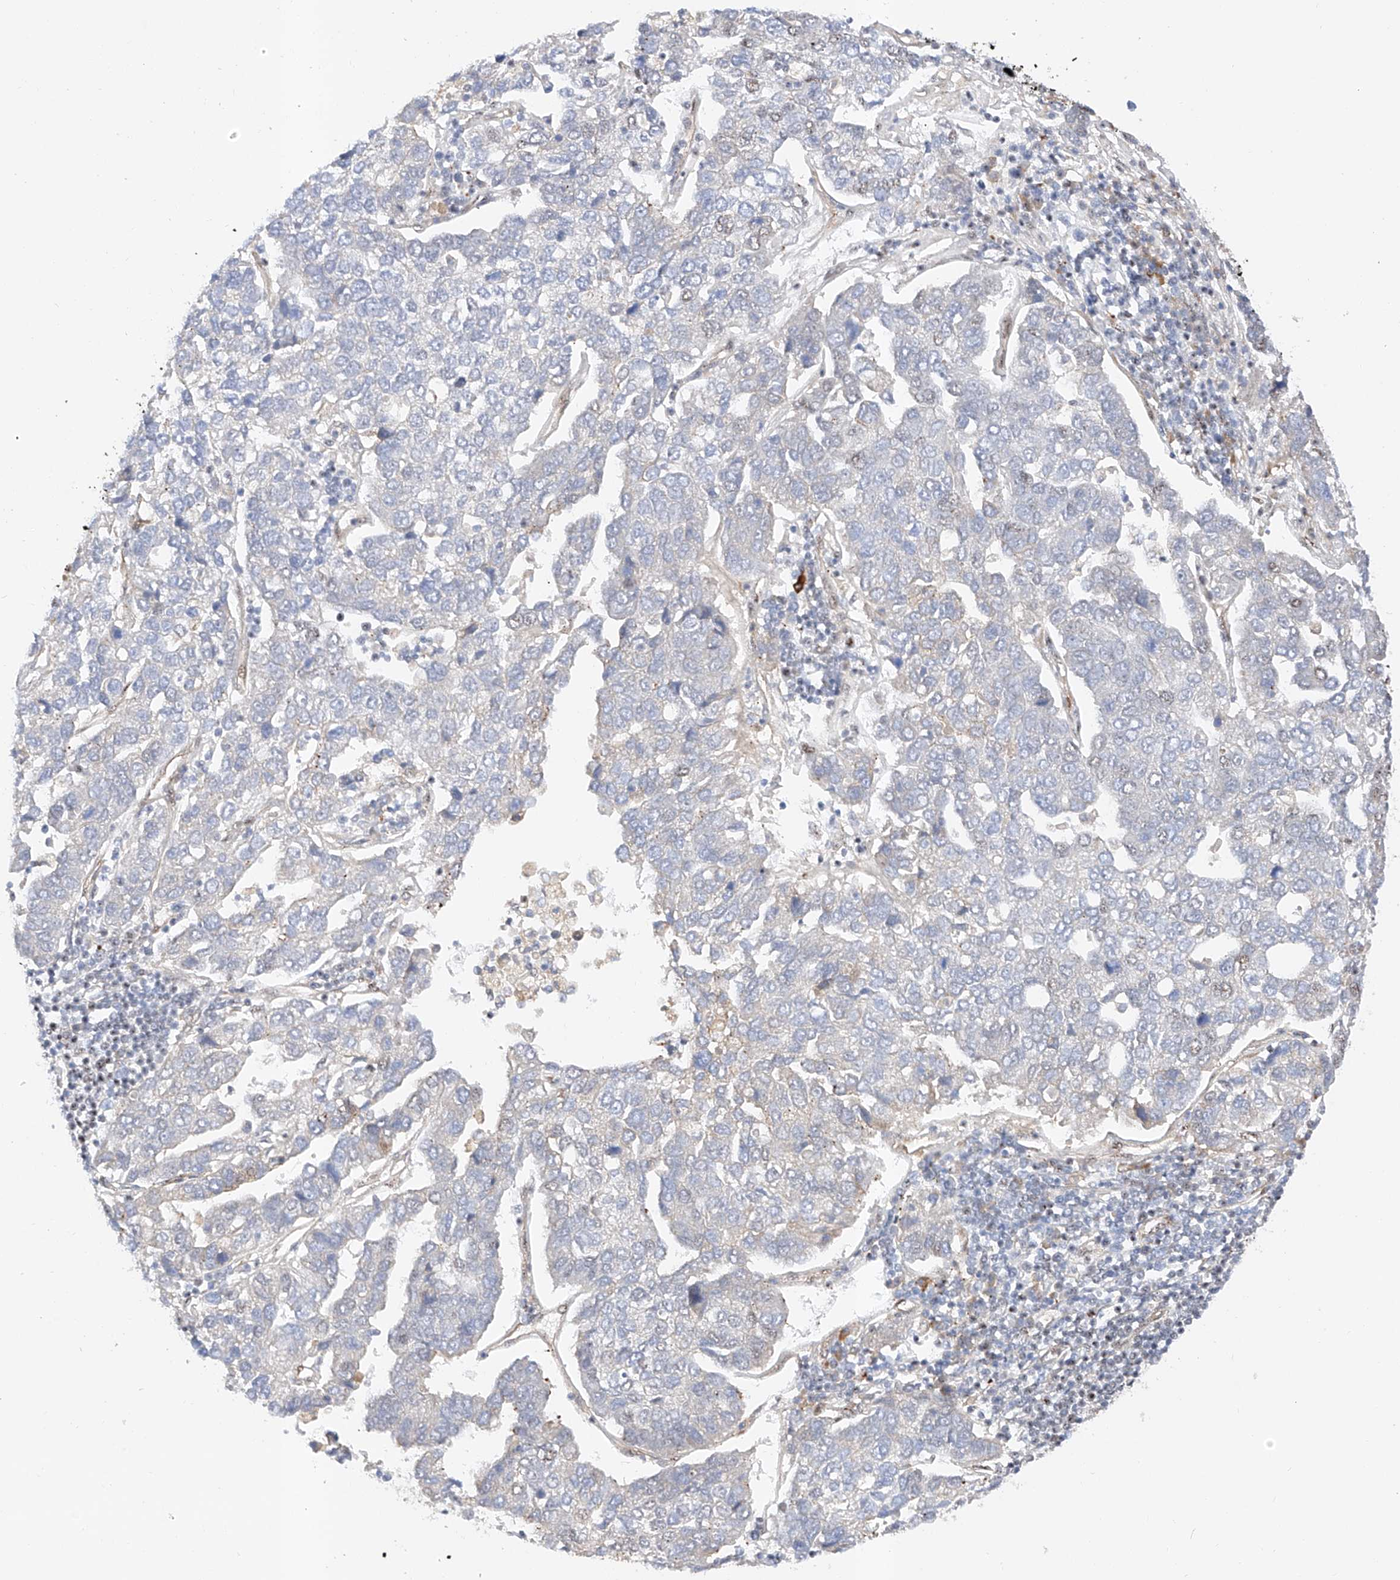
{"staining": {"intensity": "negative", "quantity": "none", "location": "none"}, "tissue": "pancreatic cancer", "cell_type": "Tumor cells", "image_type": "cancer", "snomed": [{"axis": "morphology", "description": "Adenocarcinoma, NOS"}, {"axis": "topography", "description": "Pancreas"}], "caption": "Photomicrograph shows no protein staining in tumor cells of pancreatic adenocarcinoma tissue.", "gene": "ATXN7L2", "patient": {"sex": "female", "age": 61}}